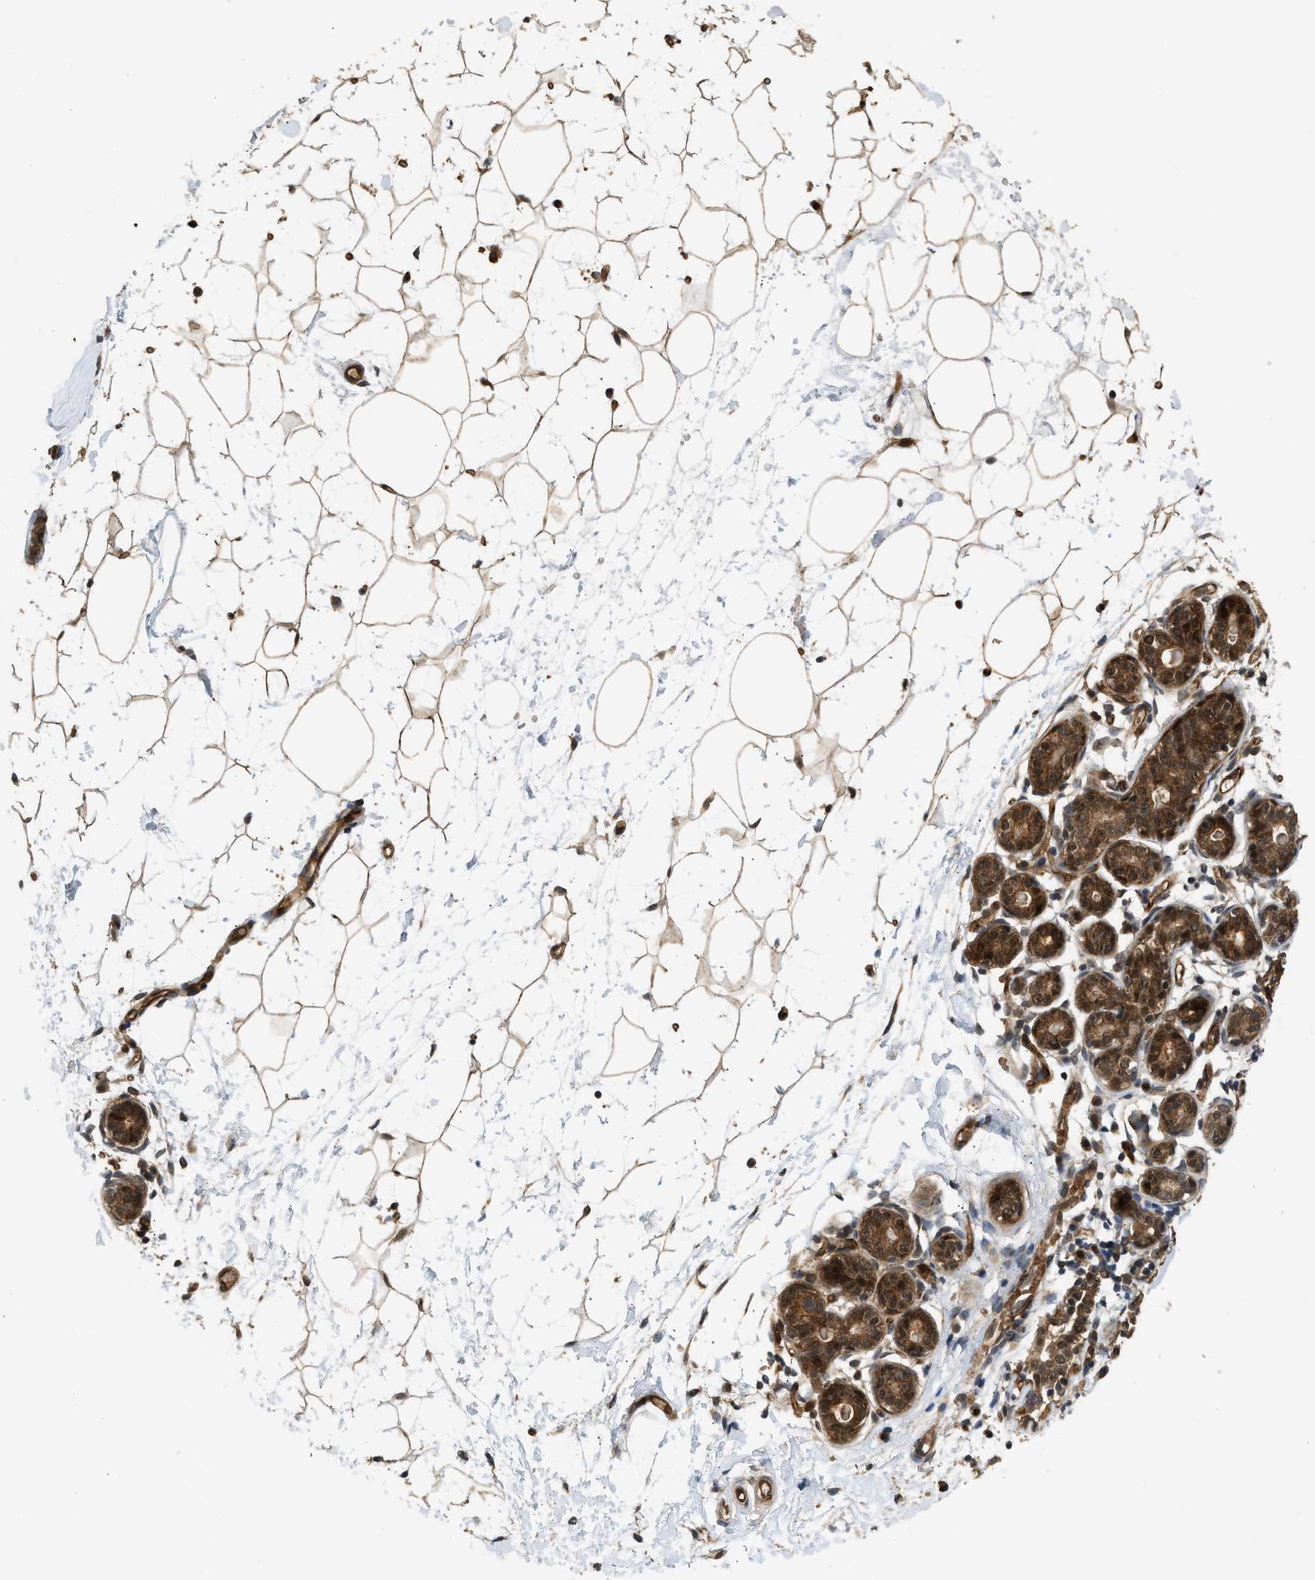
{"staining": {"intensity": "weak", "quantity": ">75%", "location": "nuclear"}, "tissue": "breast", "cell_type": "Adipocytes", "image_type": "normal", "snomed": [{"axis": "morphology", "description": "Normal tissue, NOS"}, {"axis": "topography", "description": "Breast"}], "caption": "DAB (3,3'-diaminobenzidine) immunohistochemical staining of normal human breast demonstrates weak nuclear protein positivity in about >75% of adipocytes.", "gene": "GET1", "patient": {"sex": "female", "age": 22}}